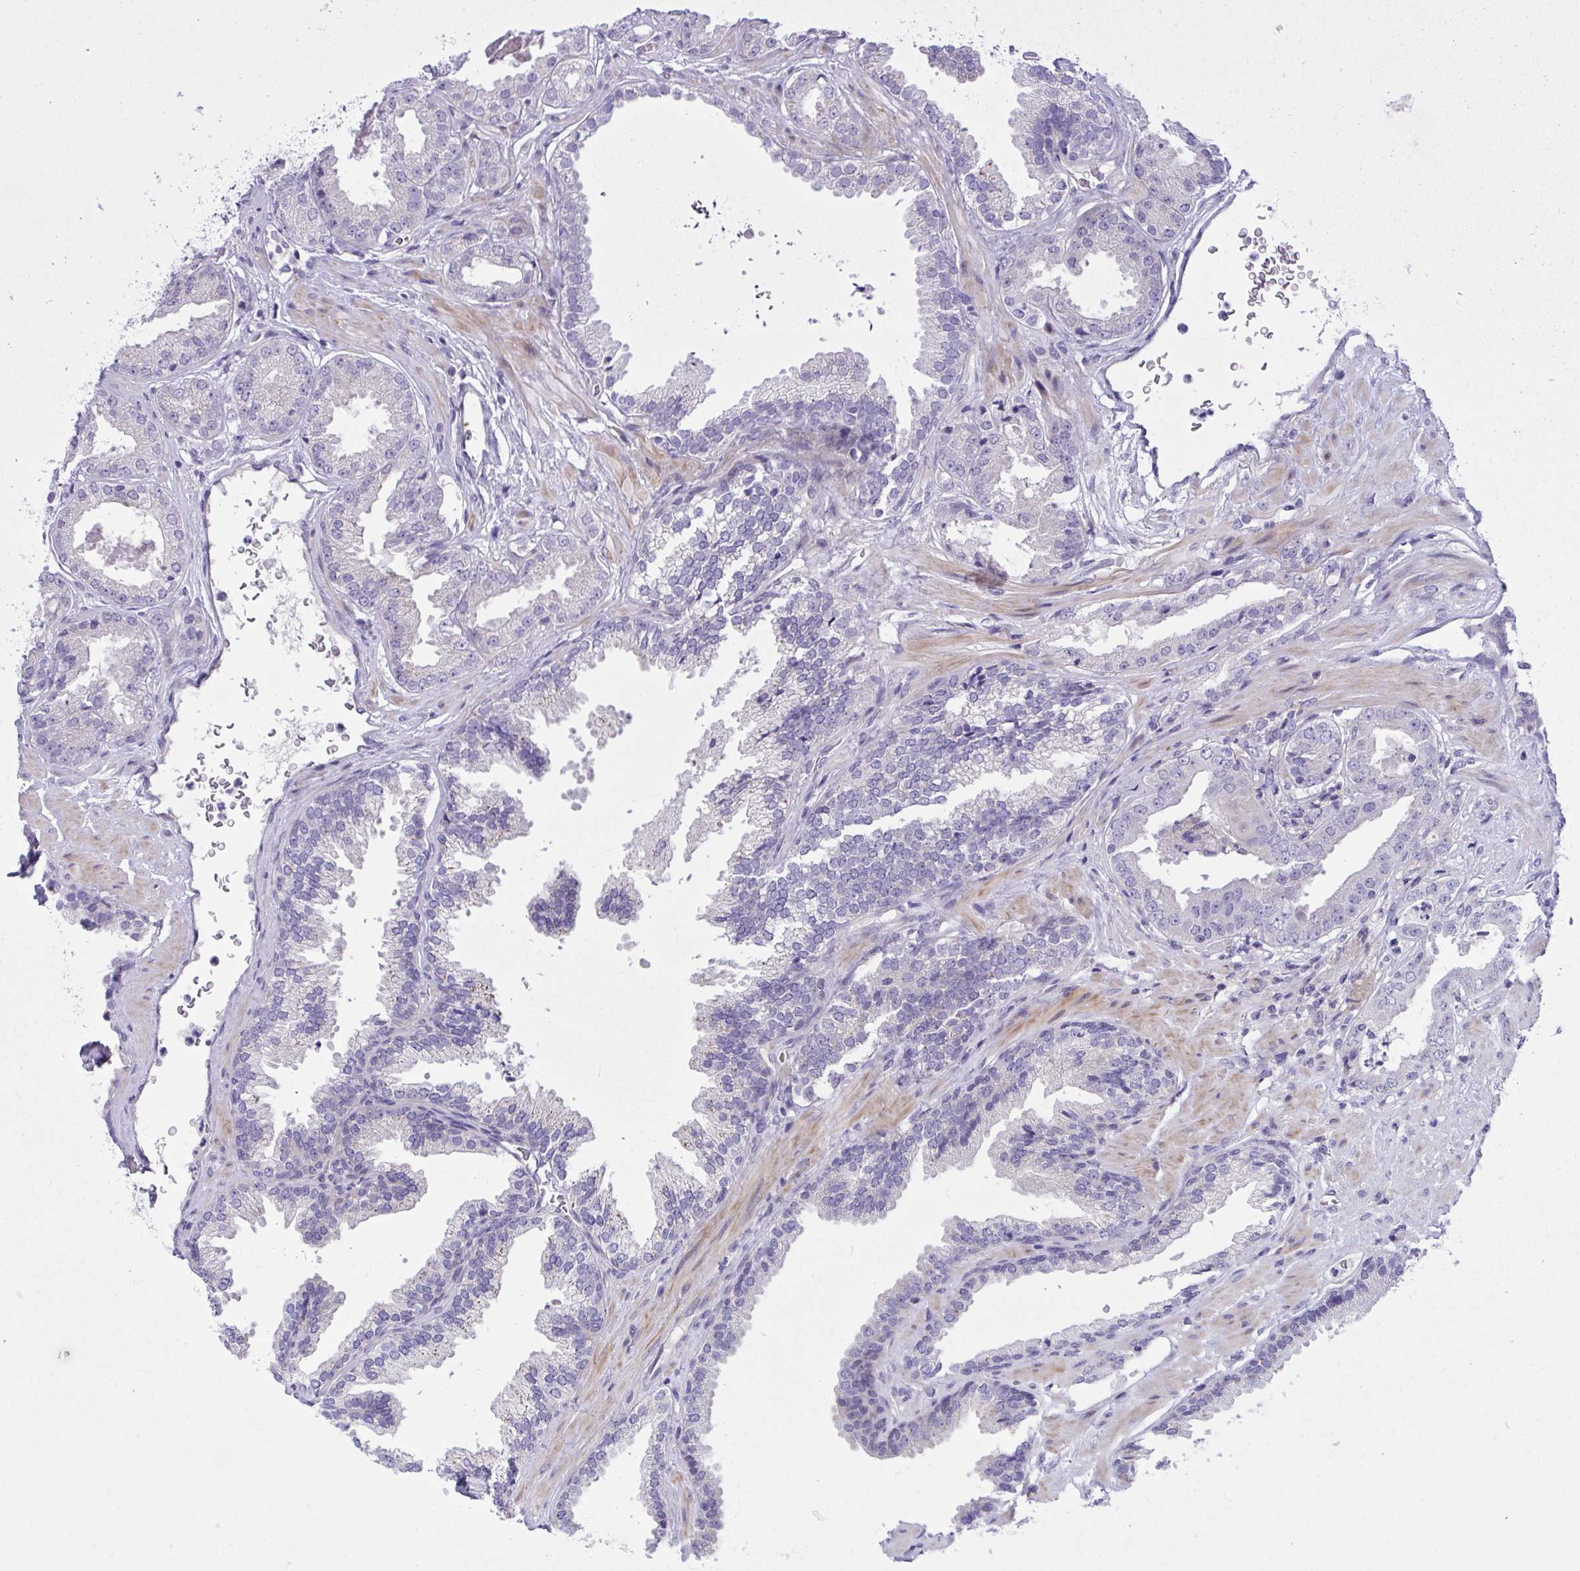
{"staining": {"intensity": "negative", "quantity": "none", "location": "none"}, "tissue": "prostate cancer", "cell_type": "Tumor cells", "image_type": "cancer", "snomed": [{"axis": "morphology", "description": "Adenocarcinoma, Low grade"}, {"axis": "topography", "description": "Prostate"}], "caption": "DAB (3,3'-diaminobenzidine) immunohistochemical staining of adenocarcinoma (low-grade) (prostate) reveals no significant expression in tumor cells.", "gene": "WDR97", "patient": {"sex": "male", "age": 67}}